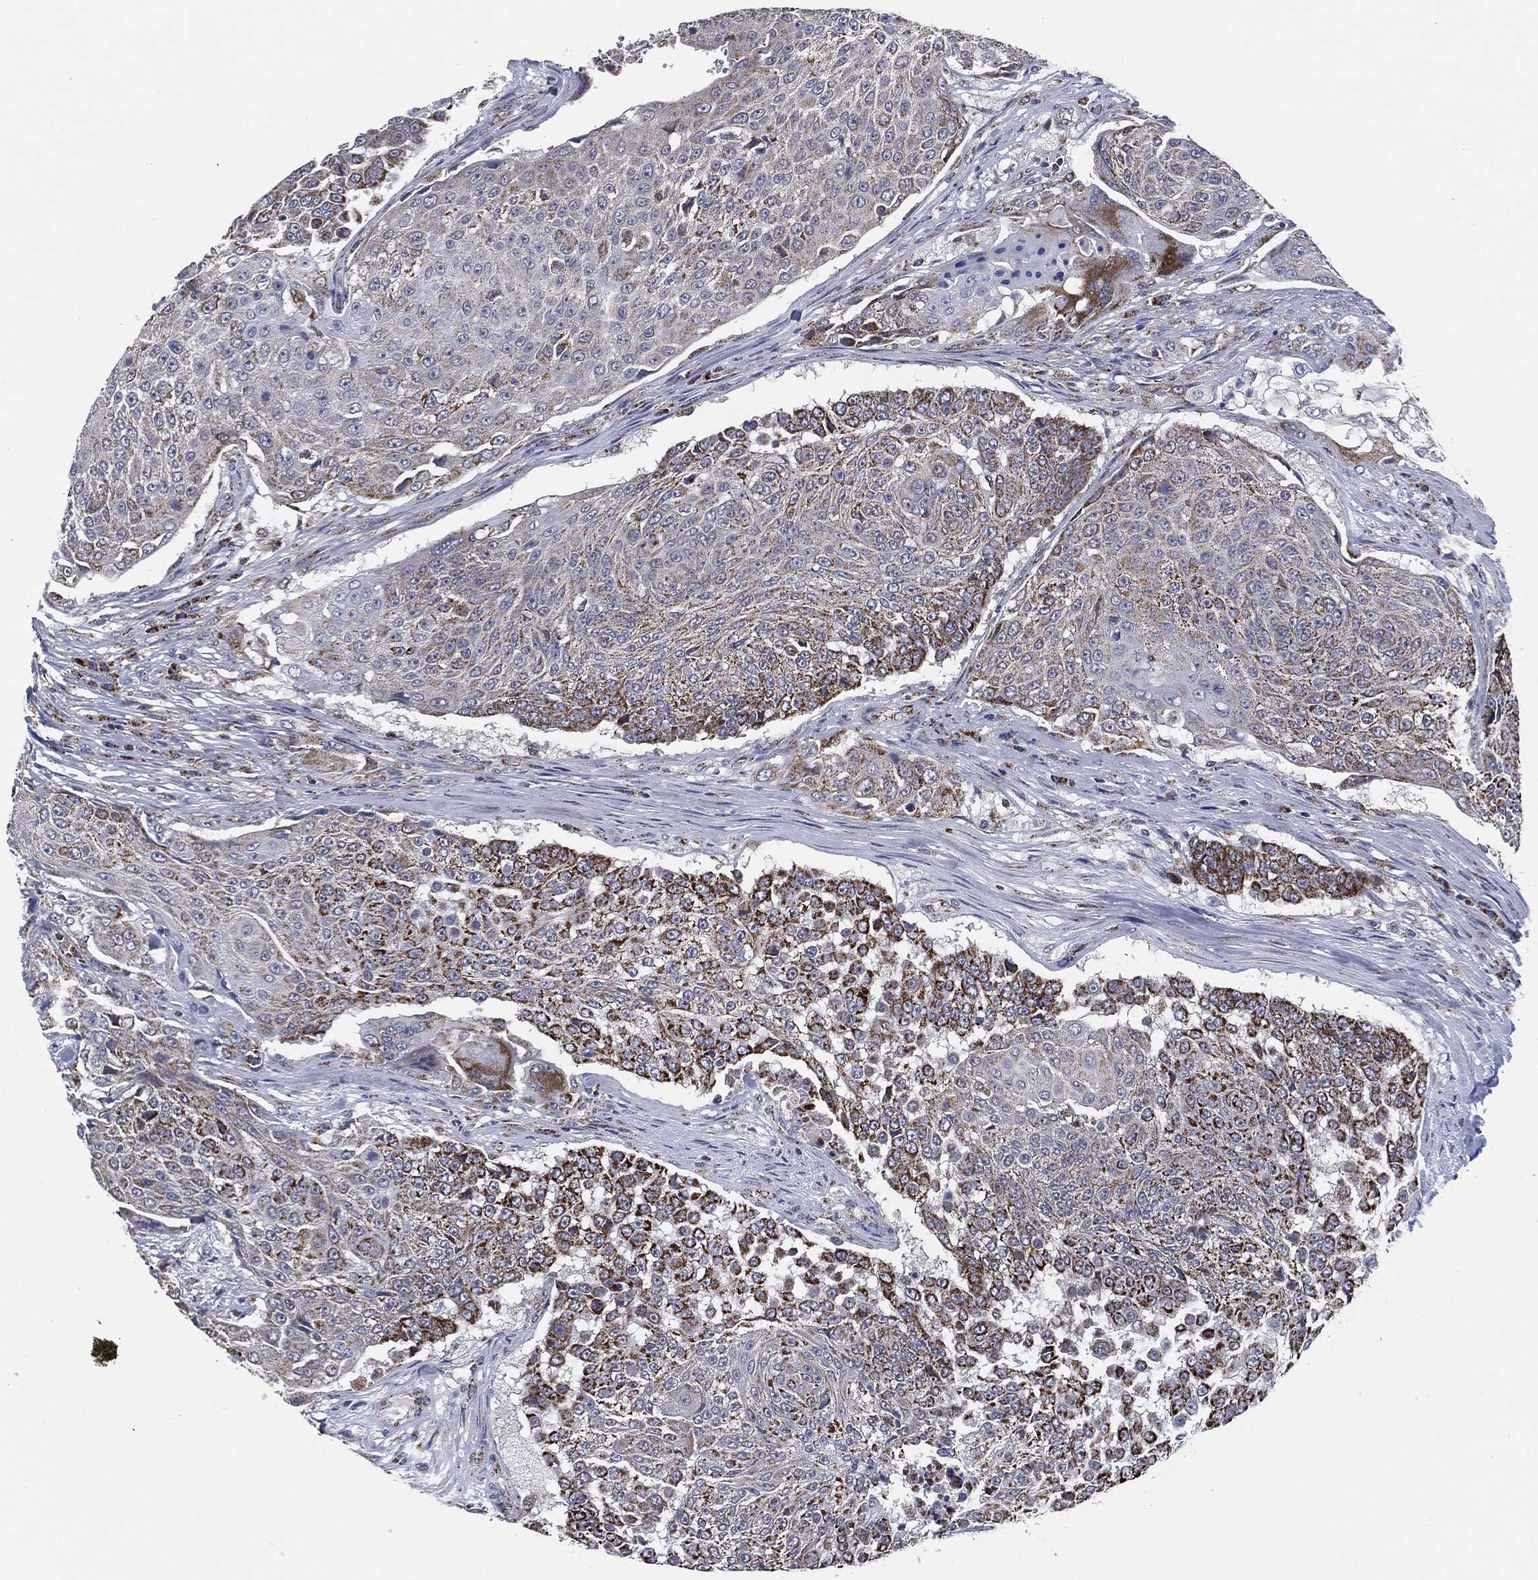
{"staining": {"intensity": "strong", "quantity": "<25%", "location": "cytoplasmic/membranous"}, "tissue": "urothelial cancer", "cell_type": "Tumor cells", "image_type": "cancer", "snomed": [{"axis": "morphology", "description": "Urothelial carcinoma, High grade"}, {"axis": "topography", "description": "Urinary bladder"}], "caption": "Urothelial cancer stained with a brown dye exhibits strong cytoplasmic/membranous positive staining in approximately <25% of tumor cells.", "gene": "NDUFV2", "patient": {"sex": "female", "age": 63}}